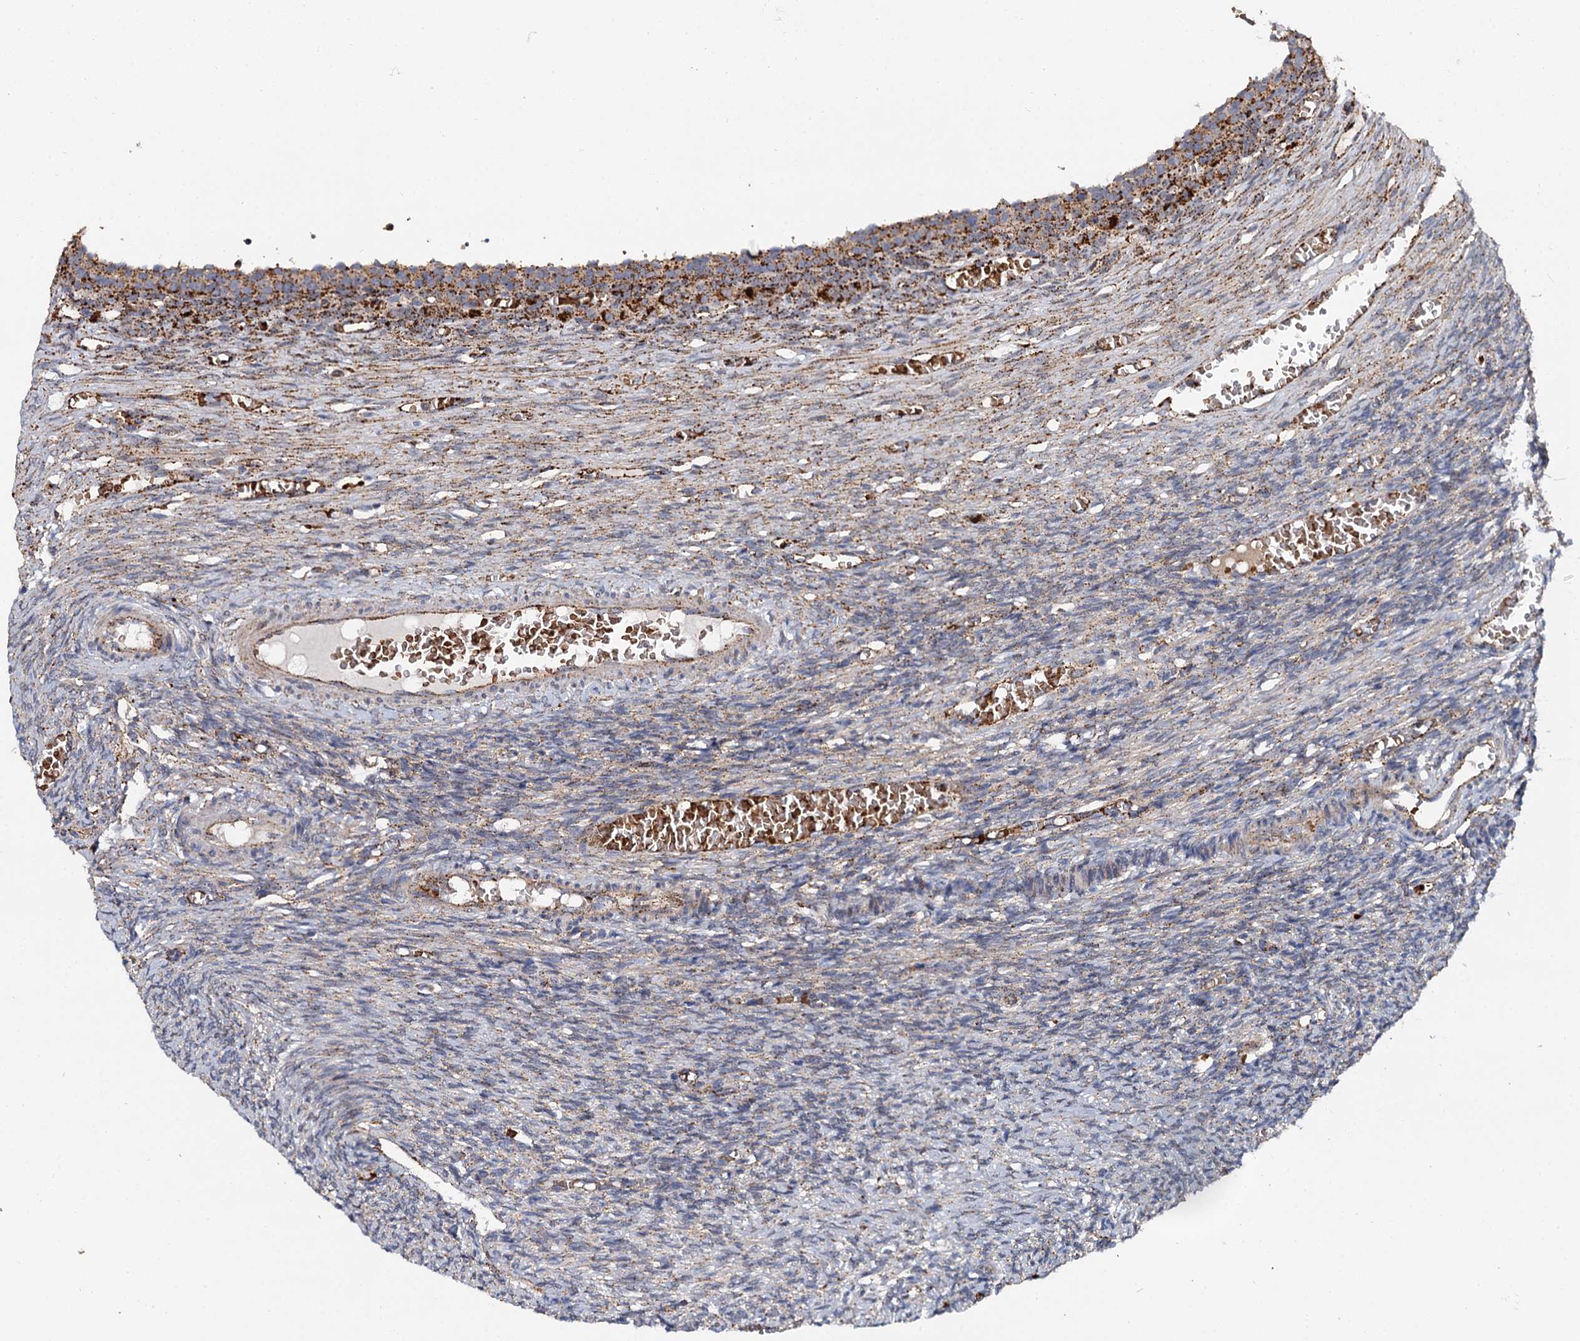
{"staining": {"intensity": "moderate", "quantity": ">75%", "location": "cytoplasmic/membranous"}, "tissue": "ovary", "cell_type": "Follicle cells", "image_type": "normal", "snomed": [{"axis": "morphology", "description": "Normal tissue, NOS"}, {"axis": "topography", "description": "Ovary"}], "caption": "High-power microscopy captured an immunohistochemistry histopathology image of unremarkable ovary, revealing moderate cytoplasmic/membranous expression in about >75% of follicle cells. (DAB (3,3'-diaminobenzidine) IHC, brown staining for protein, blue staining for nuclei).", "gene": "GBA1", "patient": {"sex": "female", "age": 27}}